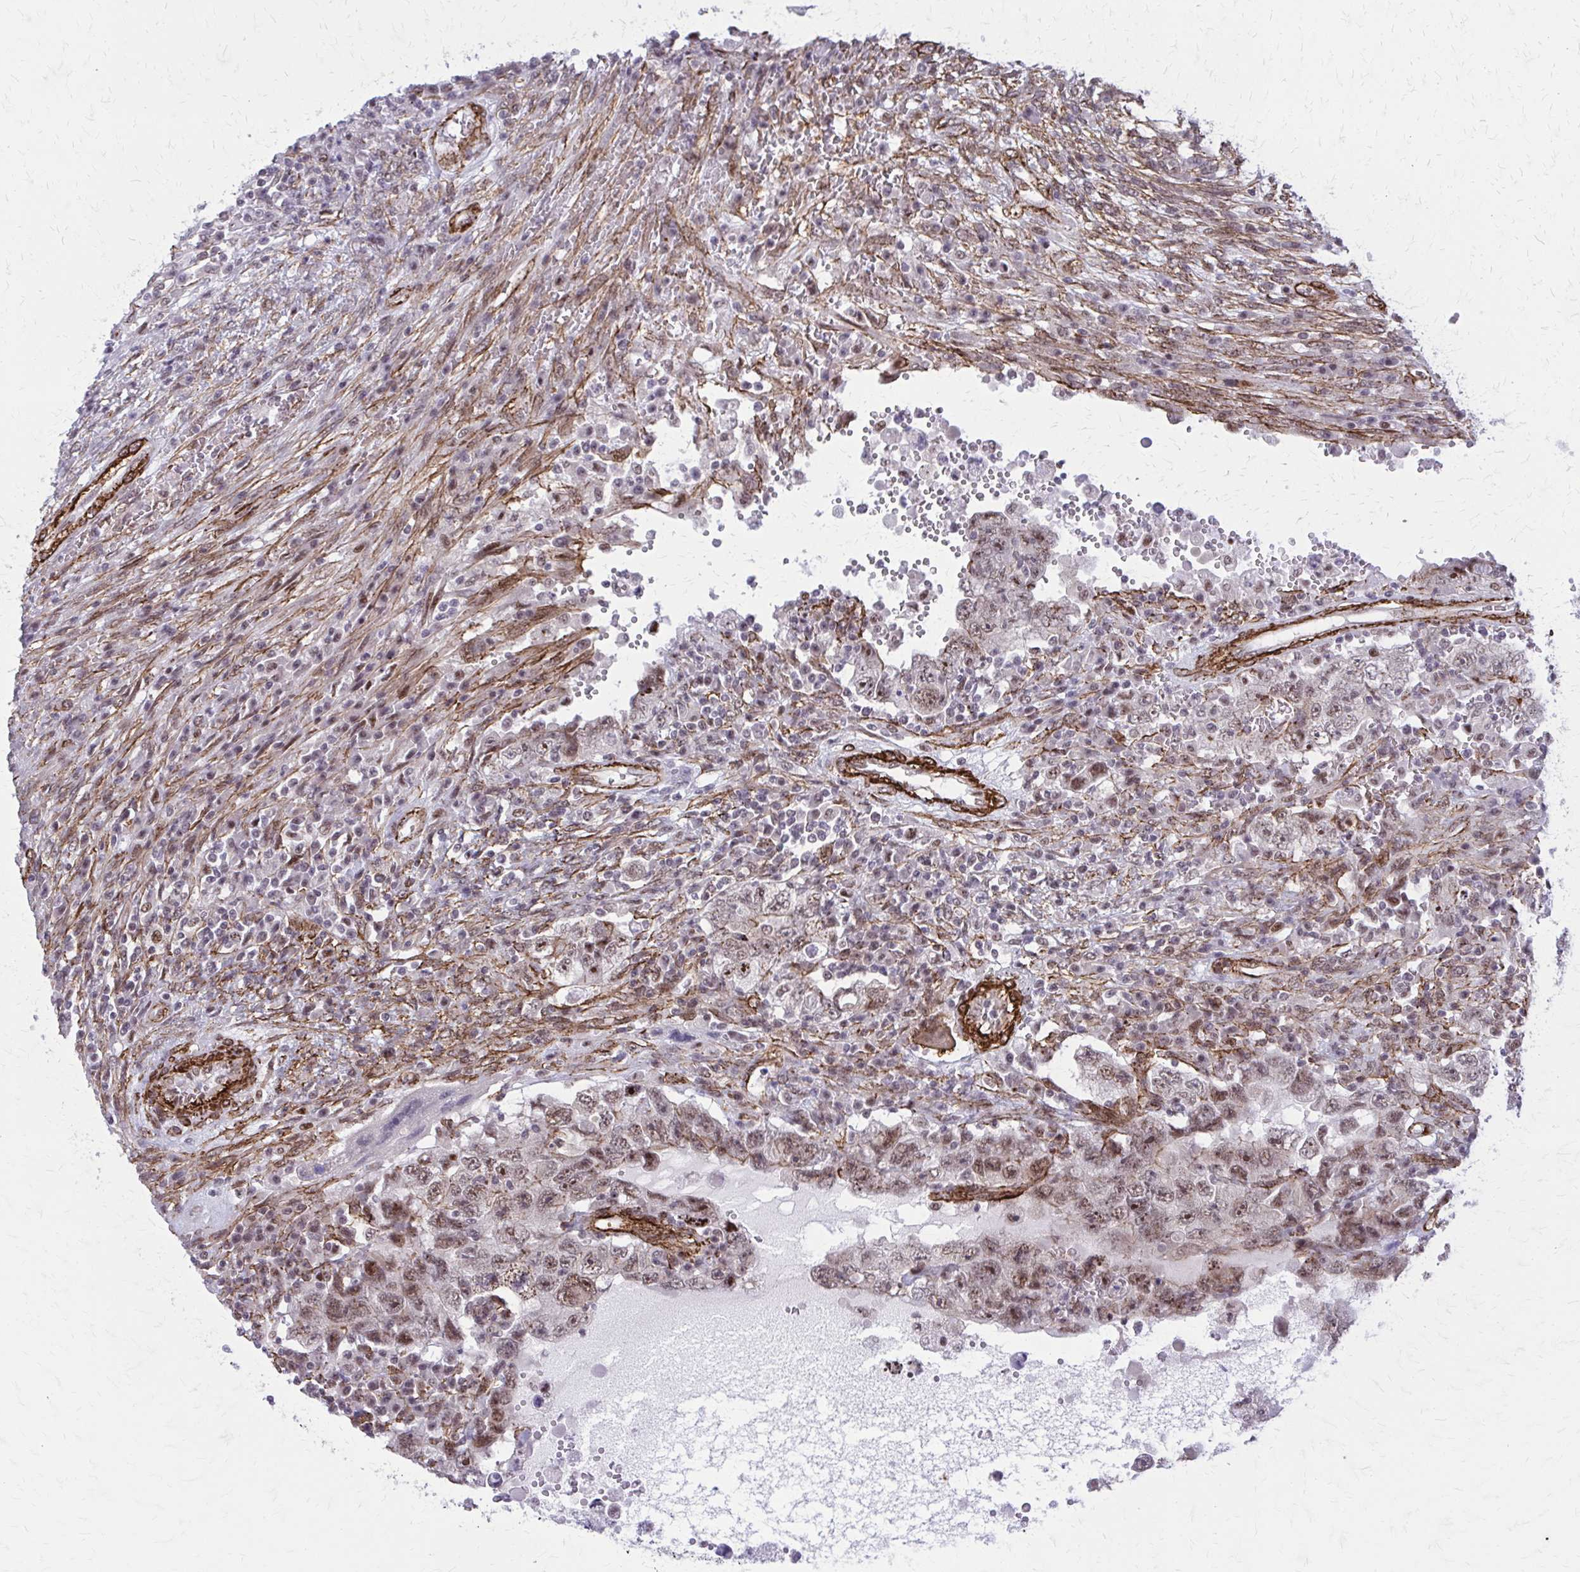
{"staining": {"intensity": "moderate", "quantity": ">75%", "location": "nuclear"}, "tissue": "testis cancer", "cell_type": "Tumor cells", "image_type": "cancer", "snomed": [{"axis": "morphology", "description": "Carcinoma, Embryonal, NOS"}, {"axis": "topography", "description": "Testis"}], "caption": "Moderate nuclear staining for a protein is identified in about >75% of tumor cells of embryonal carcinoma (testis) using IHC.", "gene": "NRBF2", "patient": {"sex": "male", "age": 26}}